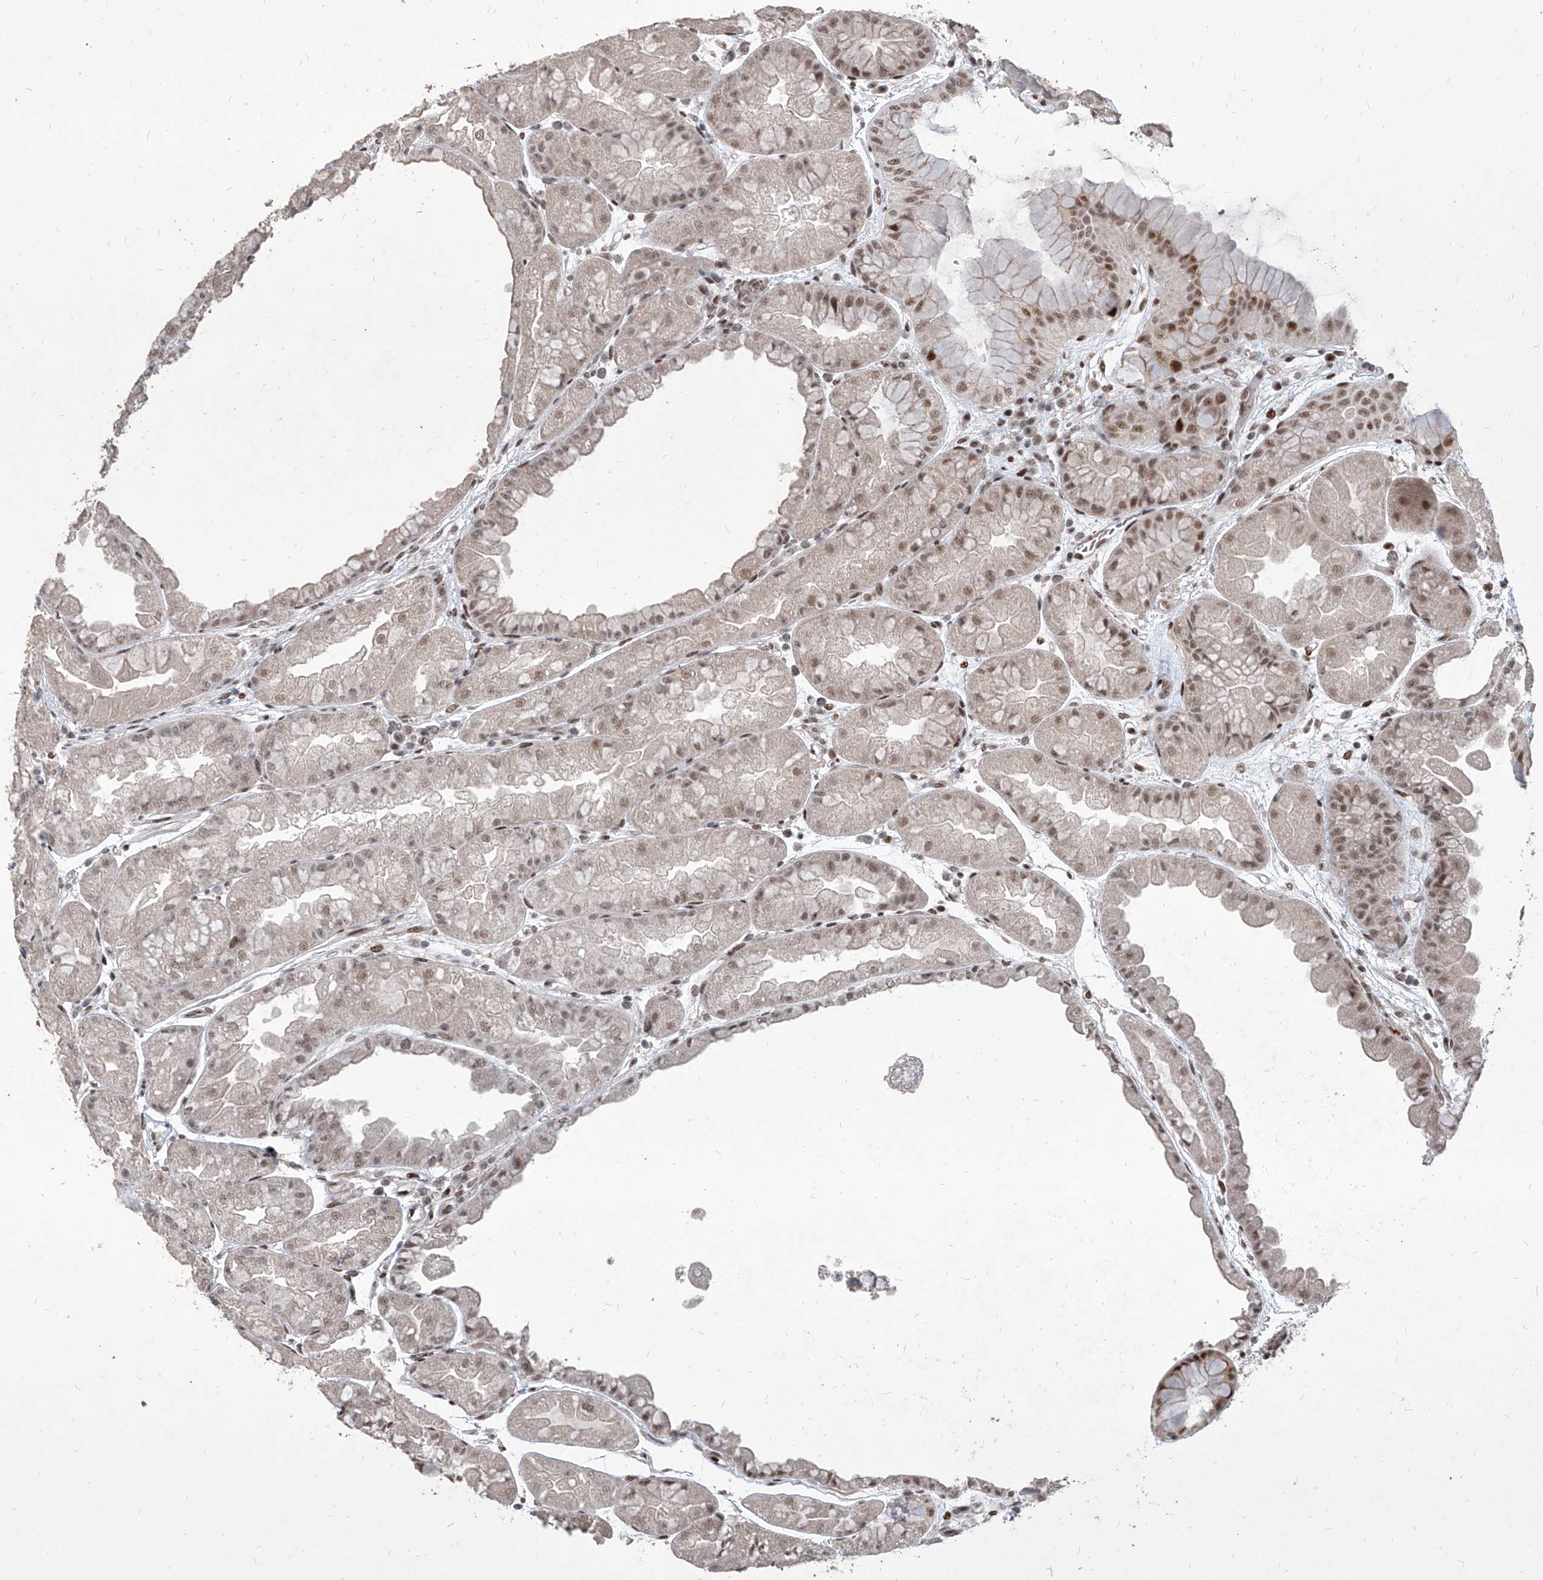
{"staining": {"intensity": "moderate", "quantity": "25%-75%", "location": "nuclear"}, "tissue": "stomach", "cell_type": "Glandular cells", "image_type": "normal", "snomed": [{"axis": "morphology", "description": "Normal tissue, NOS"}, {"axis": "topography", "description": "Stomach, upper"}], "caption": "Normal stomach was stained to show a protein in brown. There is medium levels of moderate nuclear expression in approximately 25%-75% of glandular cells. (DAB (3,3'-diaminobenzidine) IHC with brightfield microscopy, high magnification).", "gene": "IRF2", "patient": {"sex": "male", "age": 47}}